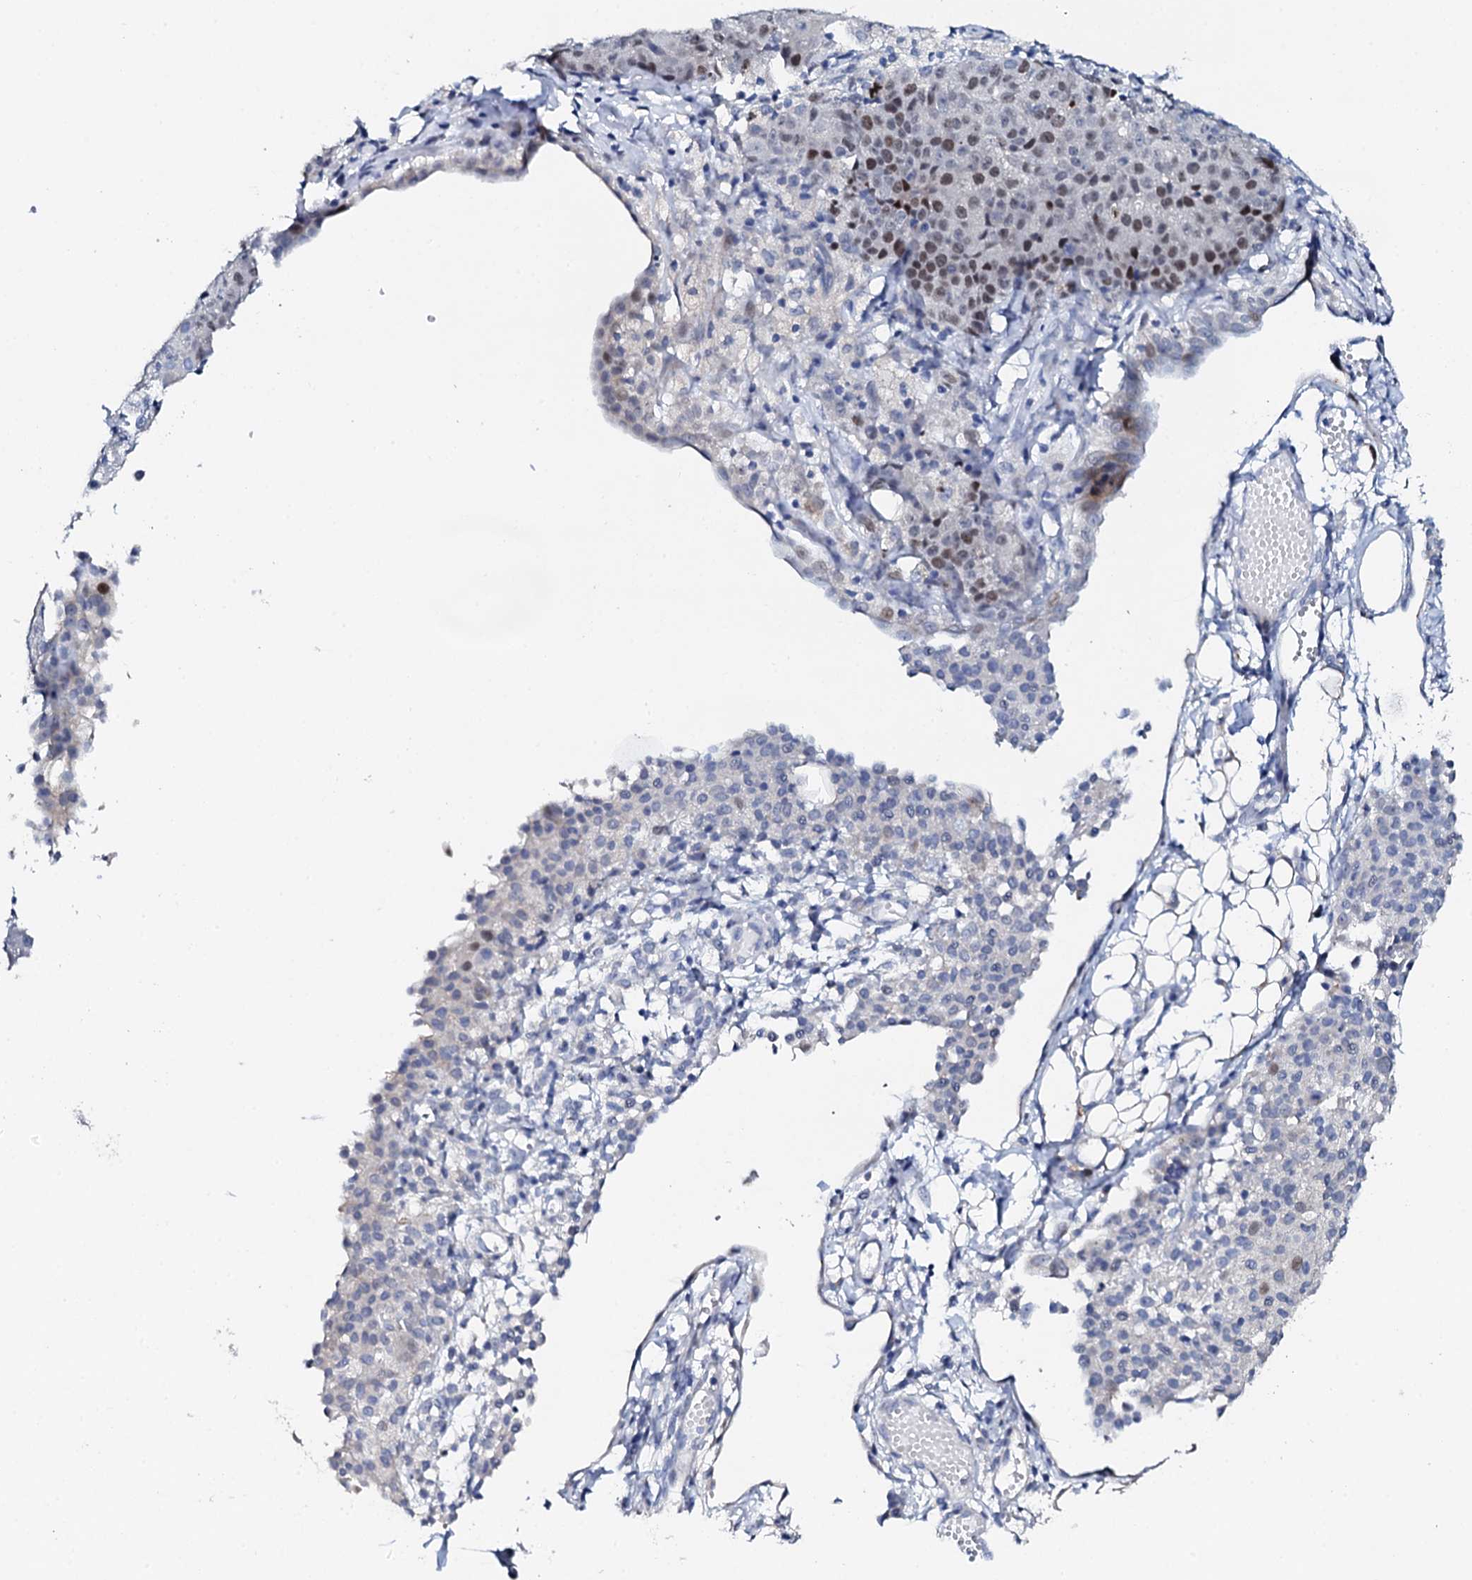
{"staining": {"intensity": "moderate", "quantity": "25%-75%", "location": "nuclear"}, "tissue": "ovarian cancer", "cell_type": "Tumor cells", "image_type": "cancer", "snomed": [{"axis": "morphology", "description": "Carcinoma, endometroid"}, {"axis": "topography", "description": "Ovary"}], "caption": "Tumor cells demonstrate medium levels of moderate nuclear positivity in approximately 25%-75% of cells in human endometroid carcinoma (ovarian).", "gene": "NUDT13", "patient": {"sex": "female", "age": 42}}